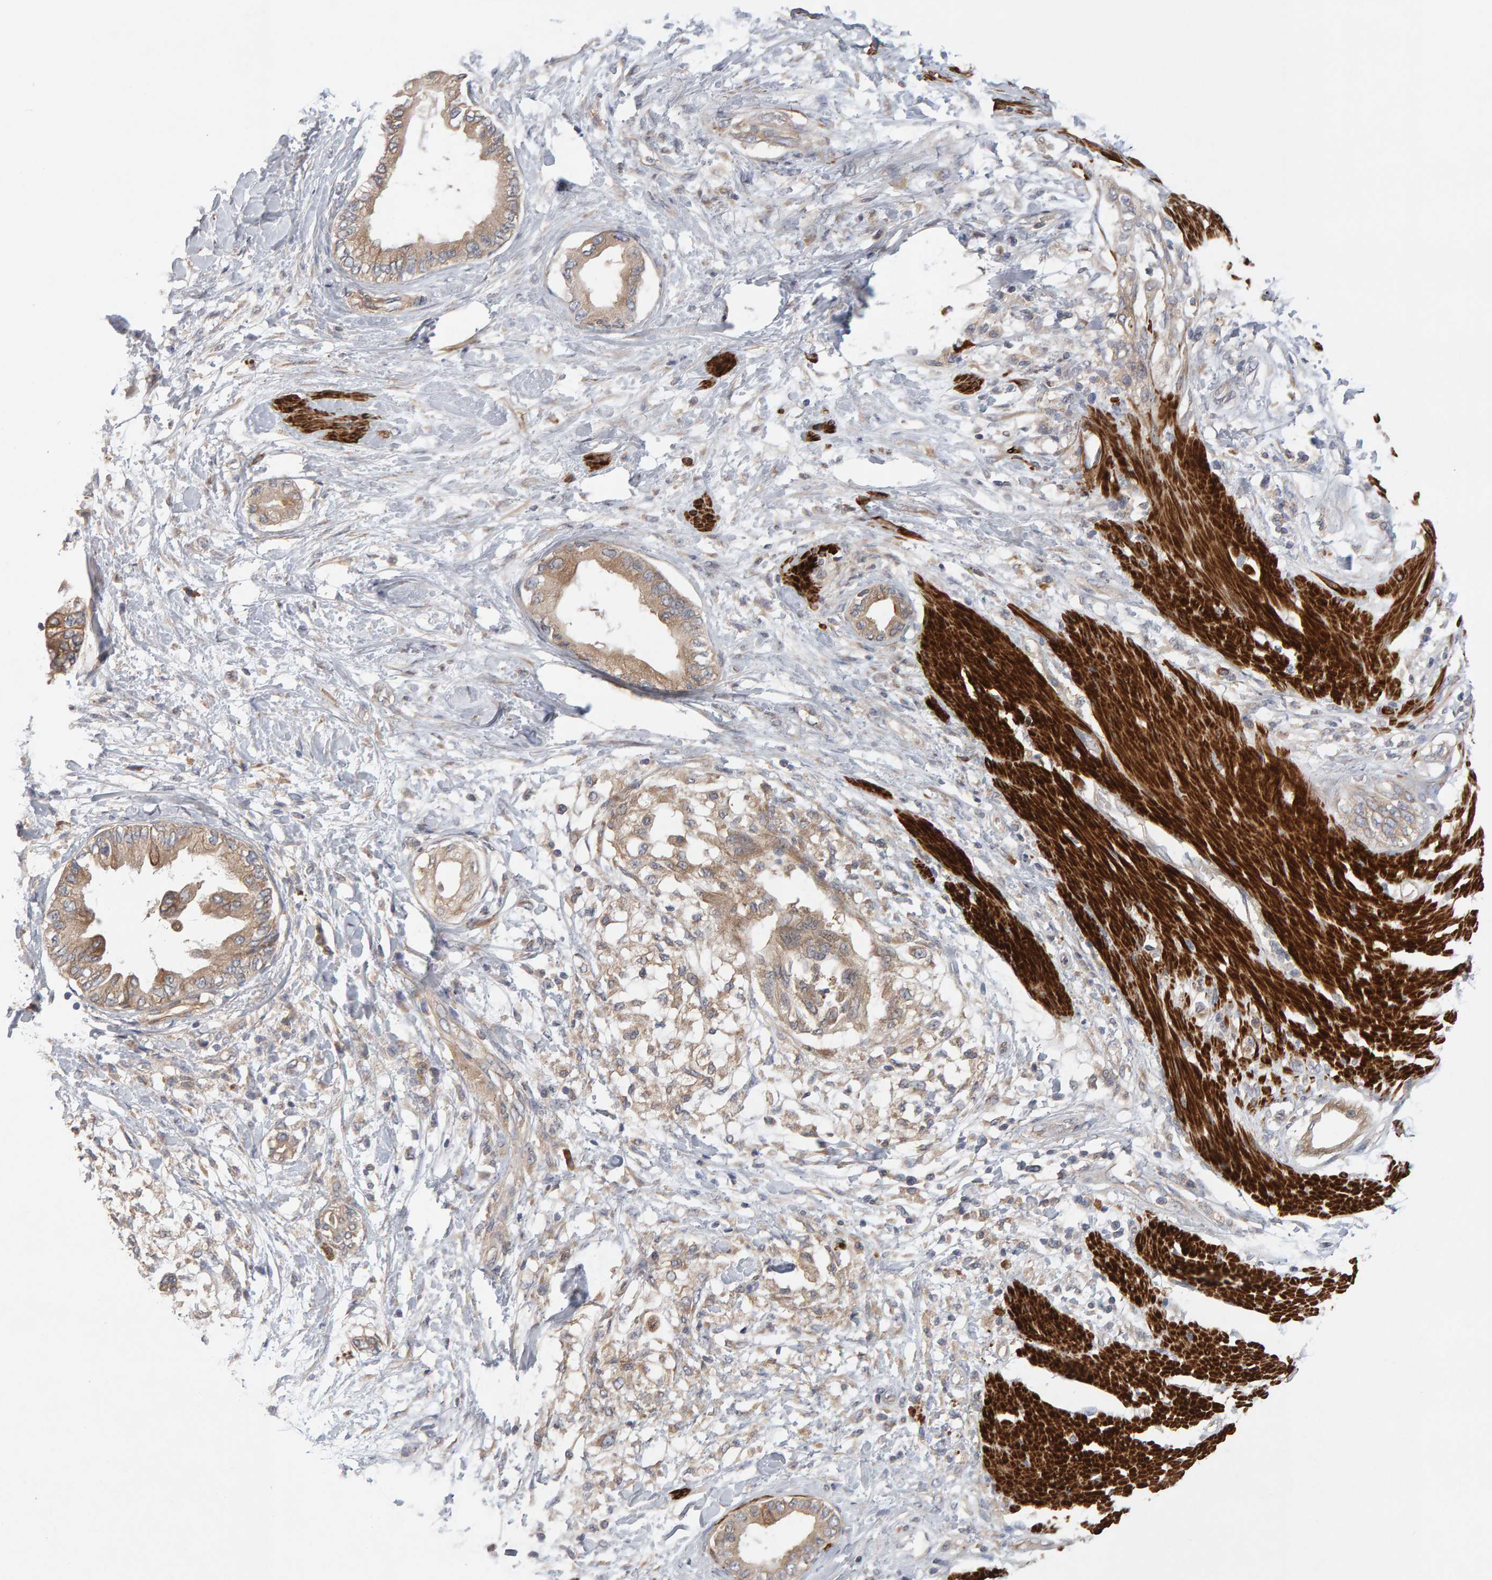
{"staining": {"intensity": "weak", "quantity": ">75%", "location": "cytoplasmic/membranous"}, "tissue": "pancreatic cancer", "cell_type": "Tumor cells", "image_type": "cancer", "snomed": [{"axis": "morphology", "description": "Normal tissue, NOS"}, {"axis": "morphology", "description": "Adenocarcinoma, NOS"}, {"axis": "topography", "description": "Pancreas"}, {"axis": "topography", "description": "Duodenum"}], "caption": "This histopathology image reveals IHC staining of human pancreatic adenocarcinoma, with low weak cytoplasmic/membranous staining in approximately >75% of tumor cells.", "gene": "RNF19A", "patient": {"sex": "female", "age": 60}}